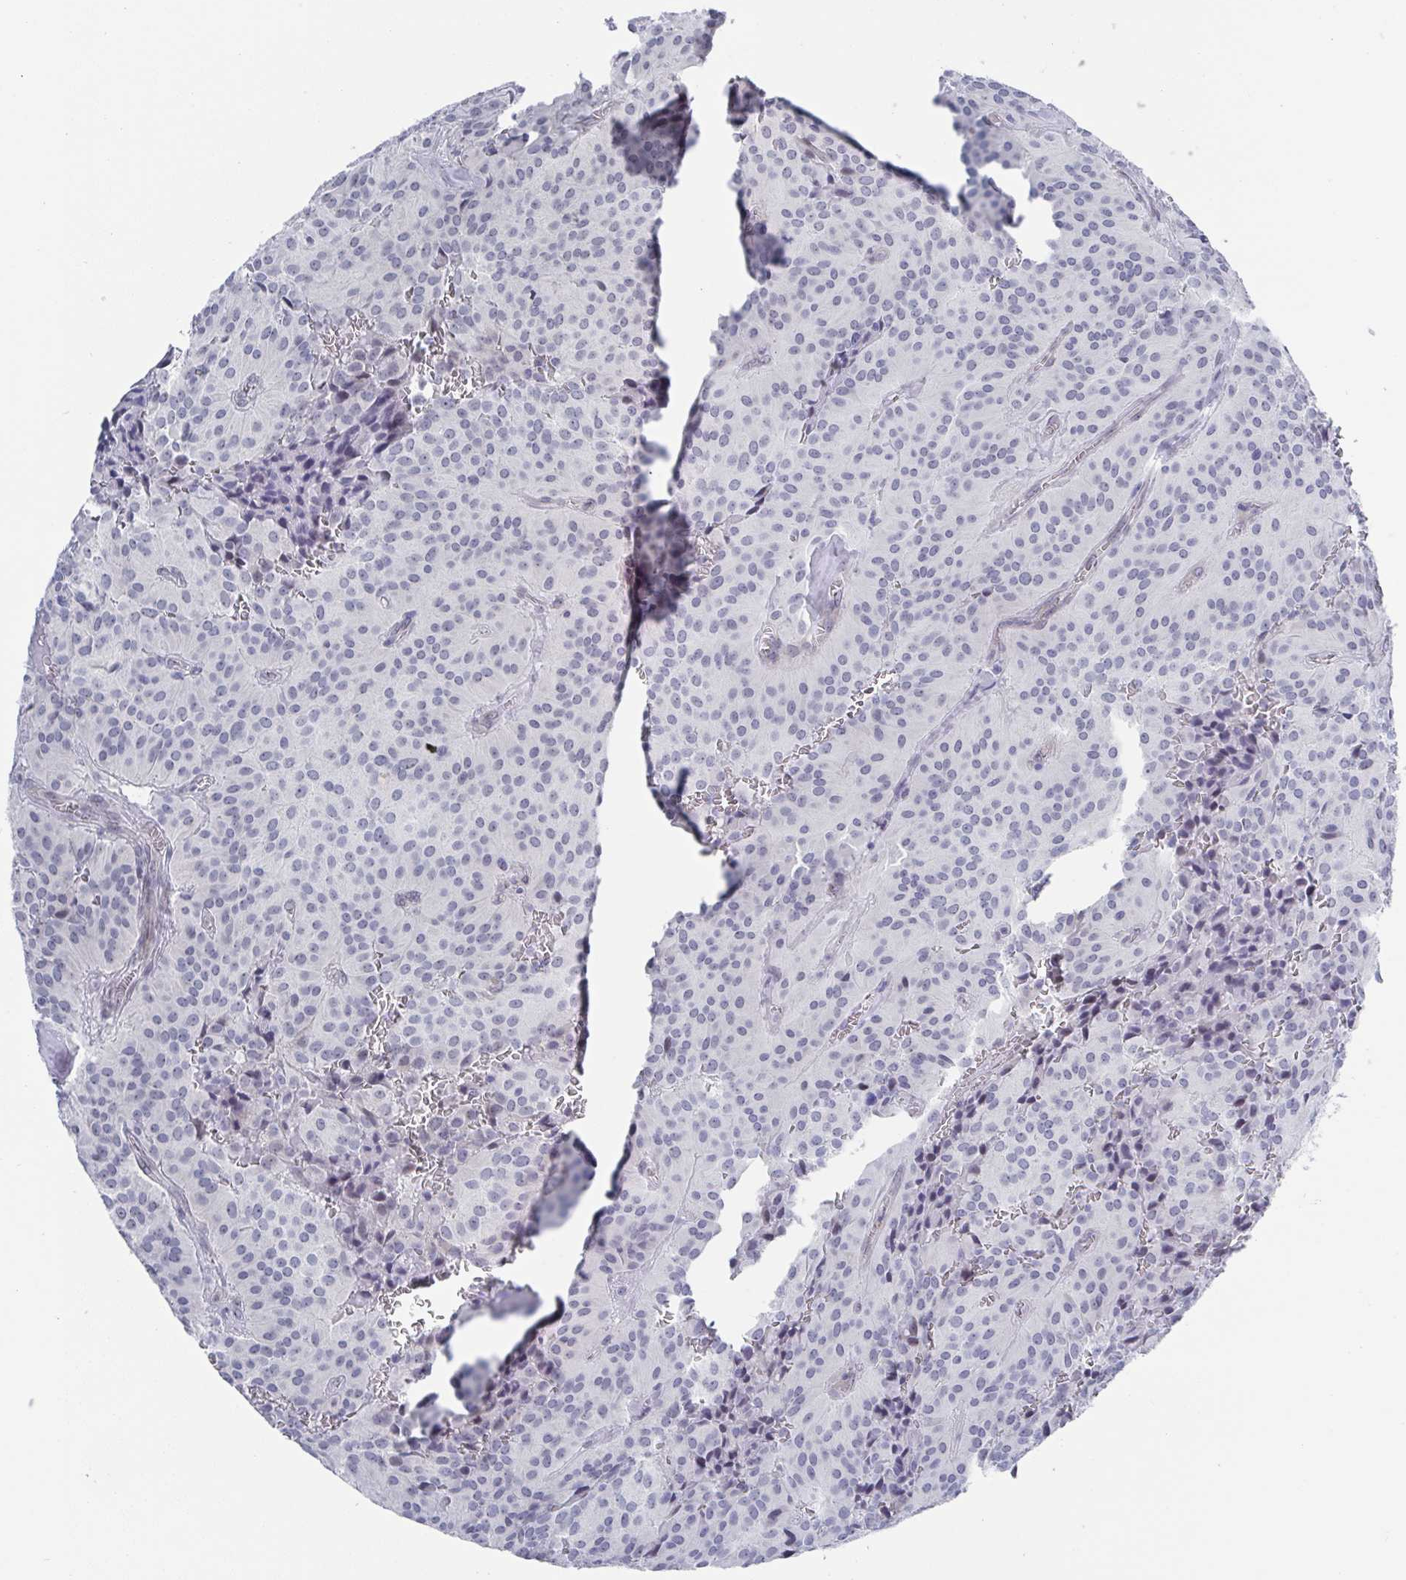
{"staining": {"intensity": "negative", "quantity": "none", "location": "none"}, "tissue": "glioma", "cell_type": "Tumor cells", "image_type": "cancer", "snomed": [{"axis": "morphology", "description": "Glioma, malignant, Low grade"}, {"axis": "topography", "description": "Brain"}], "caption": "This photomicrograph is of low-grade glioma (malignant) stained with immunohistochemistry to label a protein in brown with the nuclei are counter-stained blue. There is no staining in tumor cells.", "gene": "MFSD4A", "patient": {"sex": "male", "age": 42}}